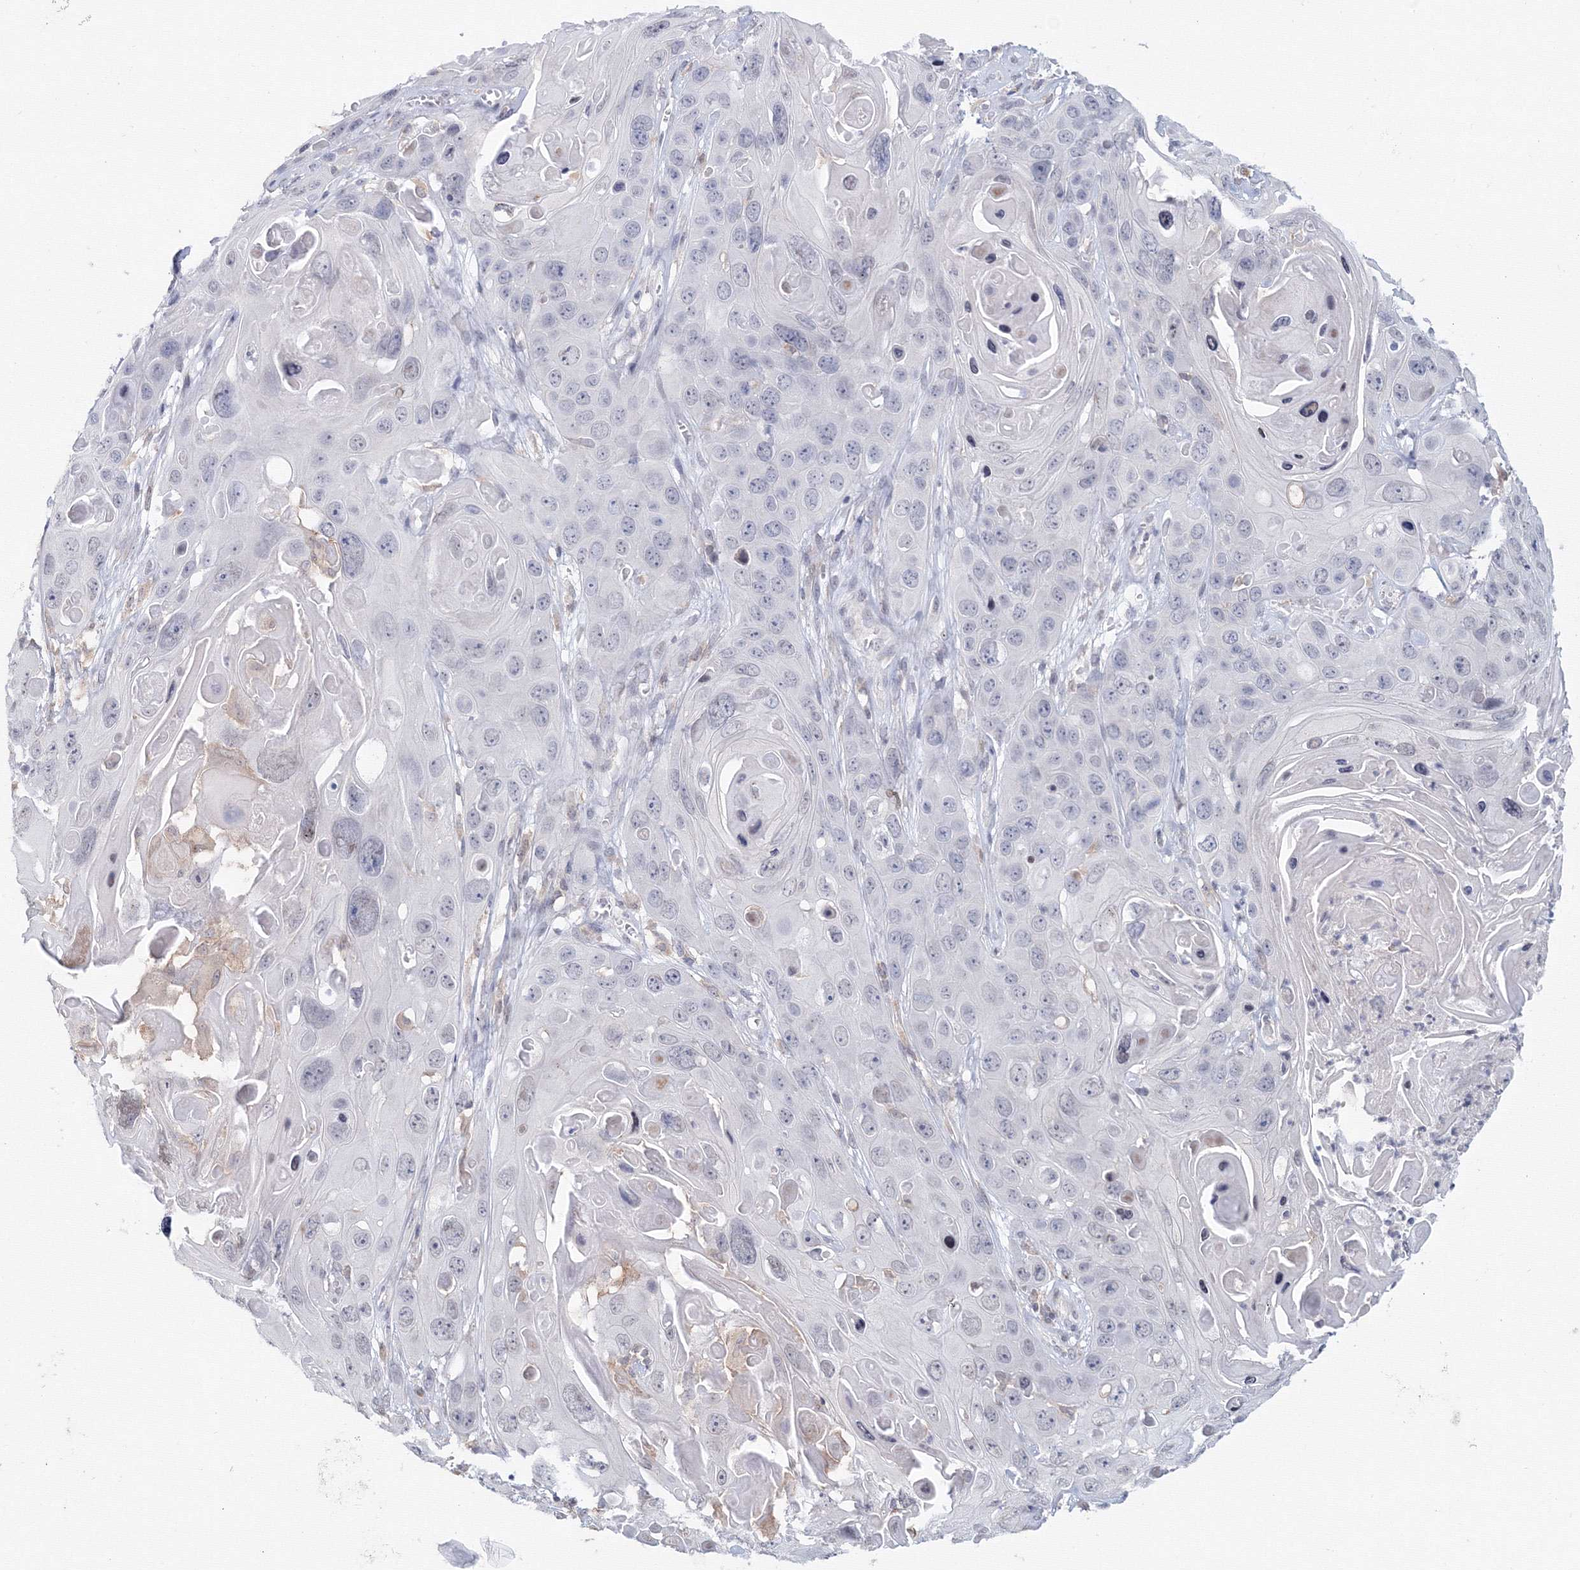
{"staining": {"intensity": "negative", "quantity": "none", "location": "none"}, "tissue": "skin cancer", "cell_type": "Tumor cells", "image_type": "cancer", "snomed": [{"axis": "morphology", "description": "Squamous cell carcinoma, NOS"}, {"axis": "topography", "description": "Skin"}], "caption": "This is an immunohistochemistry (IHC) histopathology image of human skin cancer. There is no staining in tumor cells.", "gene": "SLC7A7", "patient": {"sex": "male", "age": 55}}